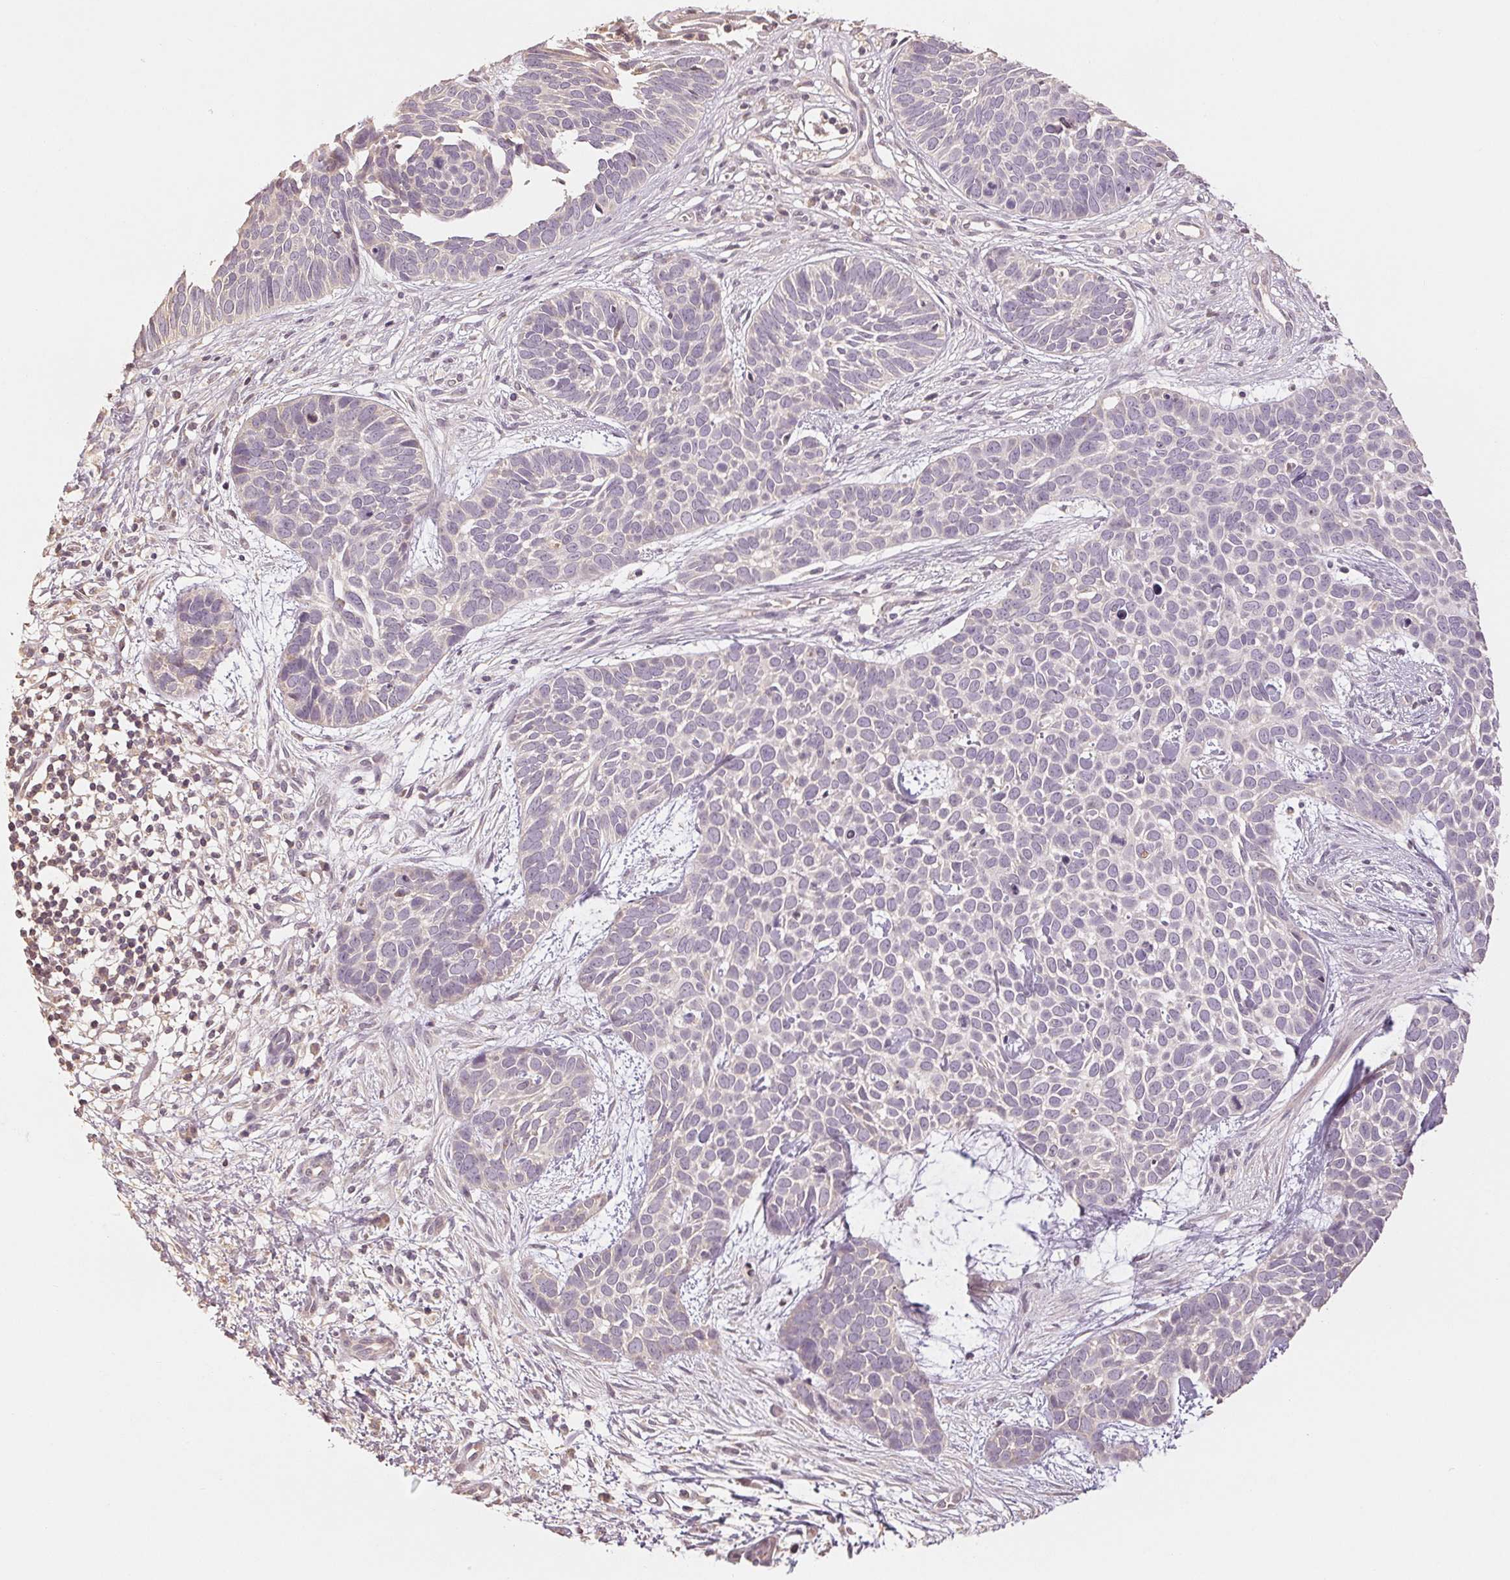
{"staining": {"intensity": "negative", "quantity": "none", "location": "none"}, "tissue": "skin cancer", "cell_type": "Tumor cells", "image_type": "cancer", "snomed": [{"axis": "morphology", "description": "Basal cell carcinoma"}, {"axis": "topography", "description": "Skin"}], "caption": "Human skin basal cell carcinoma stained for a protein using immunohistochemistry (IHC) reveals no expression in tumor cells.", "gene": "COX14", "patient": {"sex": "male", "age": 69}}